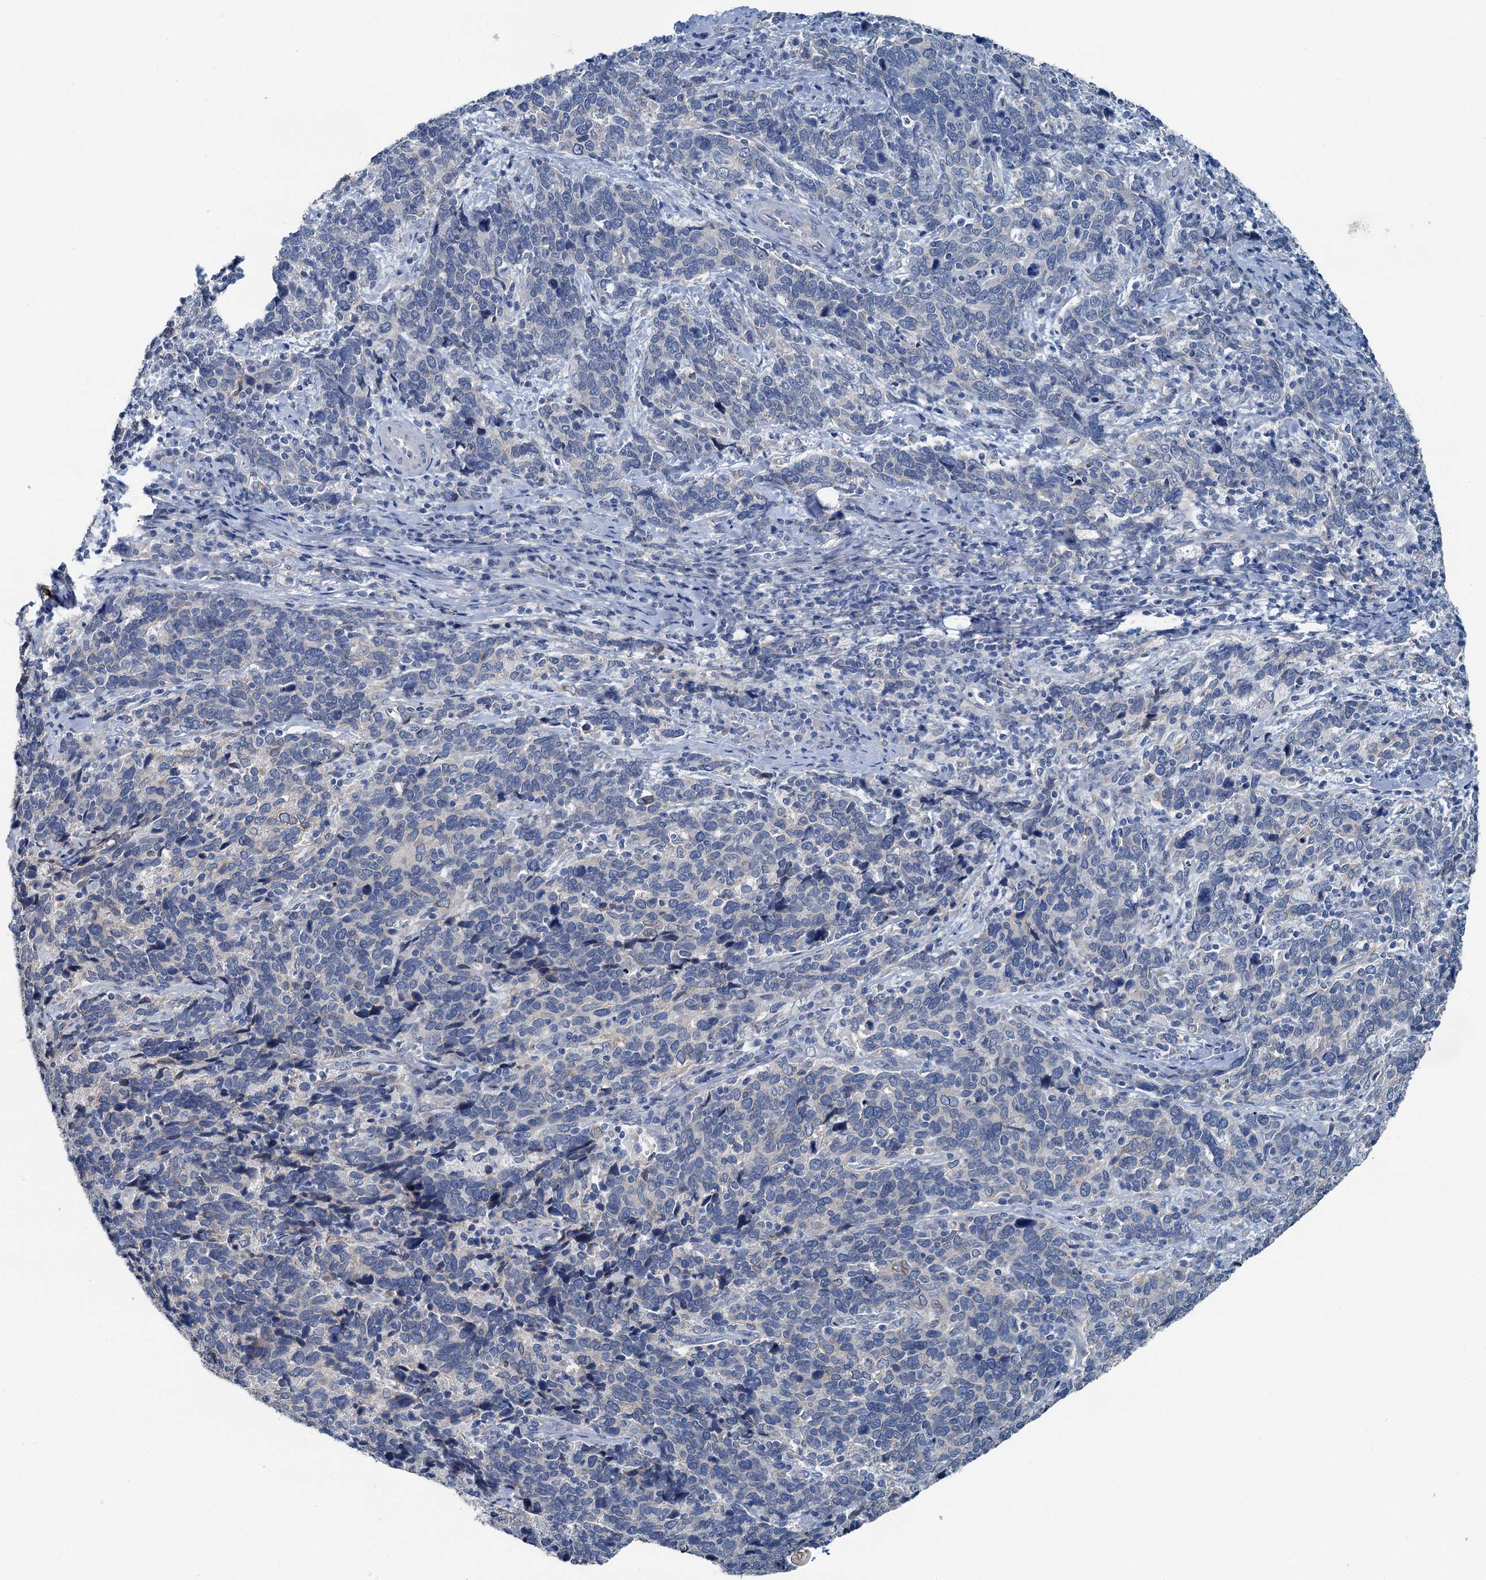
{"staining": {"intensity": "negative", "quantity": "none", "location": "none"}, "tissue": "cervical cancer", "cell_type": "Tumor cells", "image_type": "cancer", "snomed": [{"axis": "morphology", "description": "Squamous cell carcinoma, NOS"}, {"axis": "topography", "description": "Cervix"}], "caption": "High power microscopy image of an immunohistochemistry micrograph of cervical cancer (squamous cell carcinoma), revealing no significant positivity in tumor cells. Brightfield microscopy of IHC stained with DAB (brown) and hematoxylin (blue), captured at high magnification.", "gene": "C6orf120", "patient": {"sex": "female", "age": 41}}